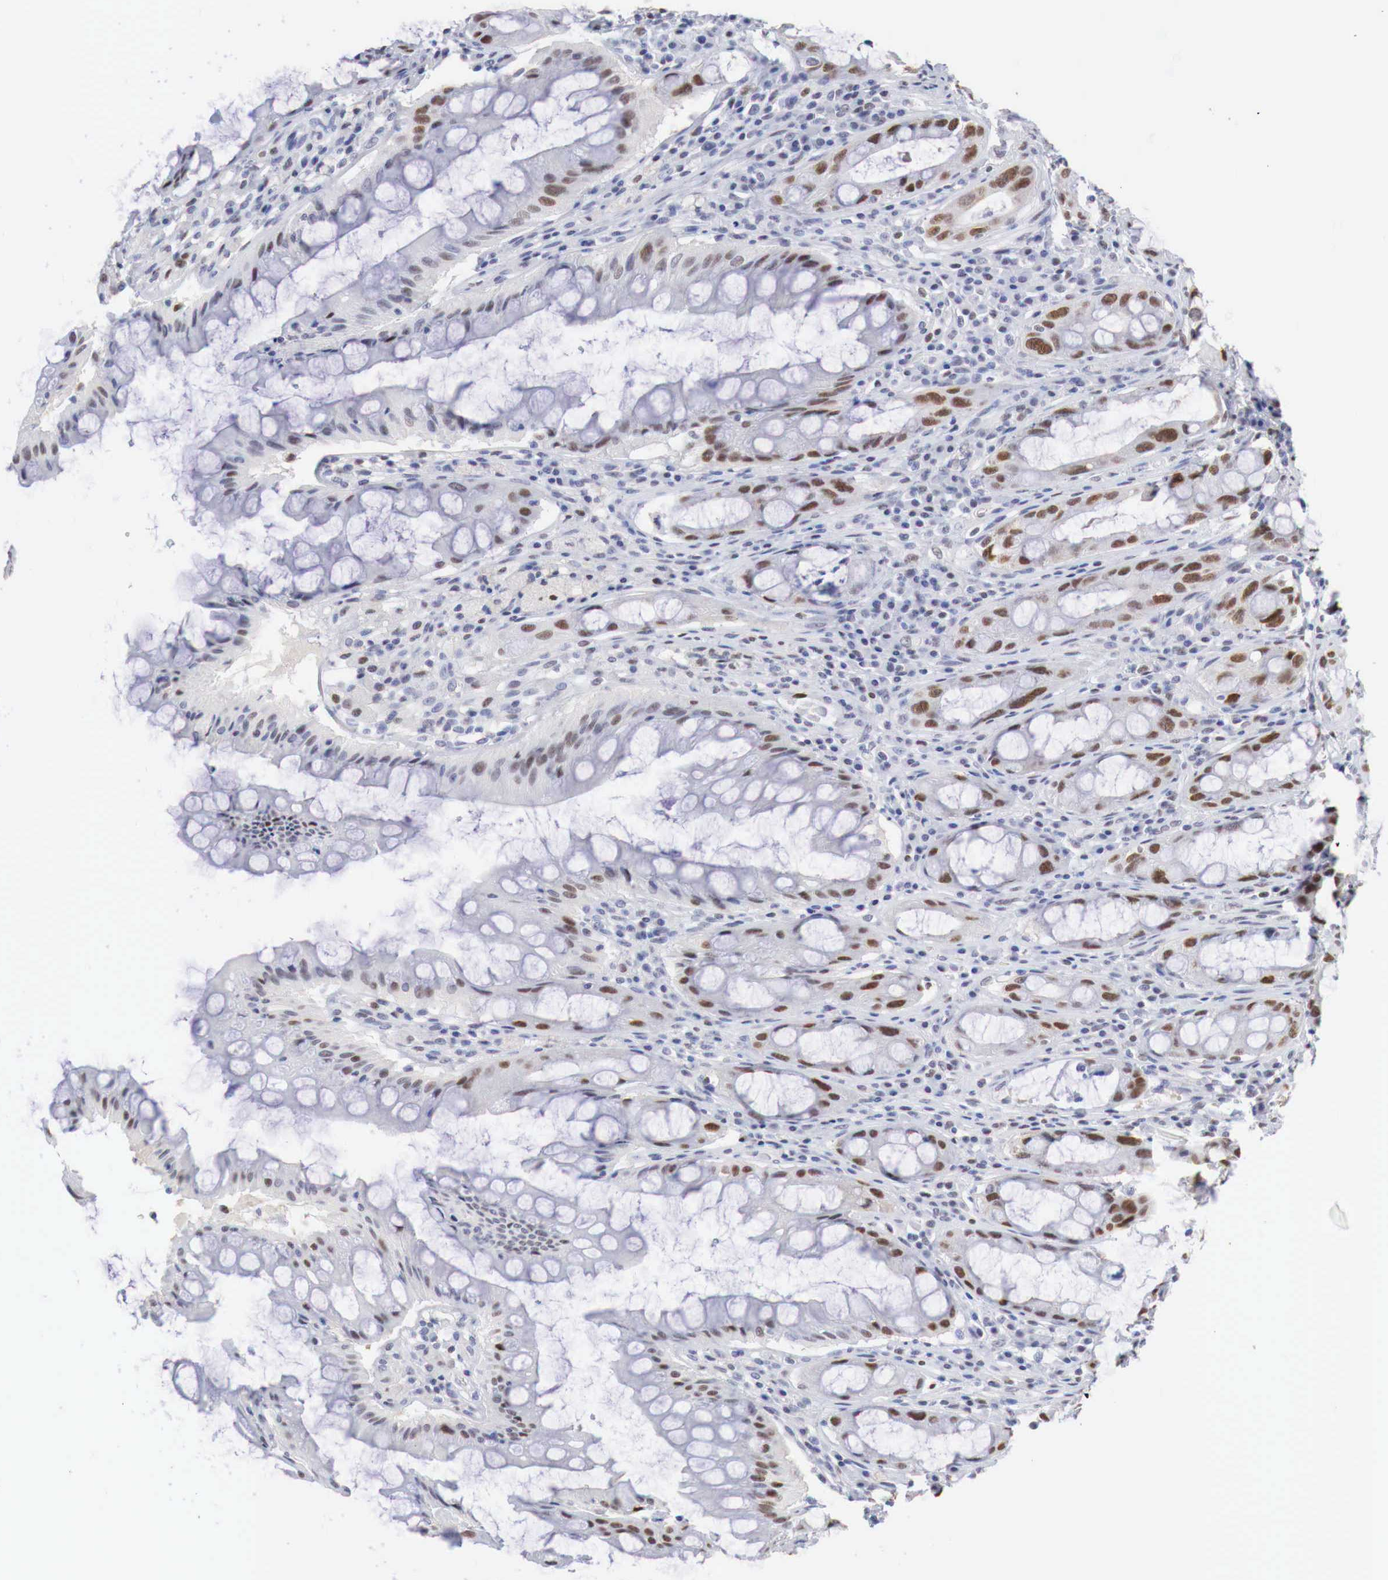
{"staining": {"intensity": "strong", "quantity": ">75%", "location": "nuclear"}, "tissue": "rectum", "cell_type": "Glandular cells", "image_type": "normal", "snomed": [{"axis": "morphology", "description": "Normal tissue, NOS"}, {"axis": "topography", "description": "Rectum"}], "caption": "Protein positivity by immunohistochemistry demonstrates strong nuclear staining in approximately >75% of glandular cells in benign rectum.", "gene": "FOXP2", "patient": {"sex": "female", "age": 60}}